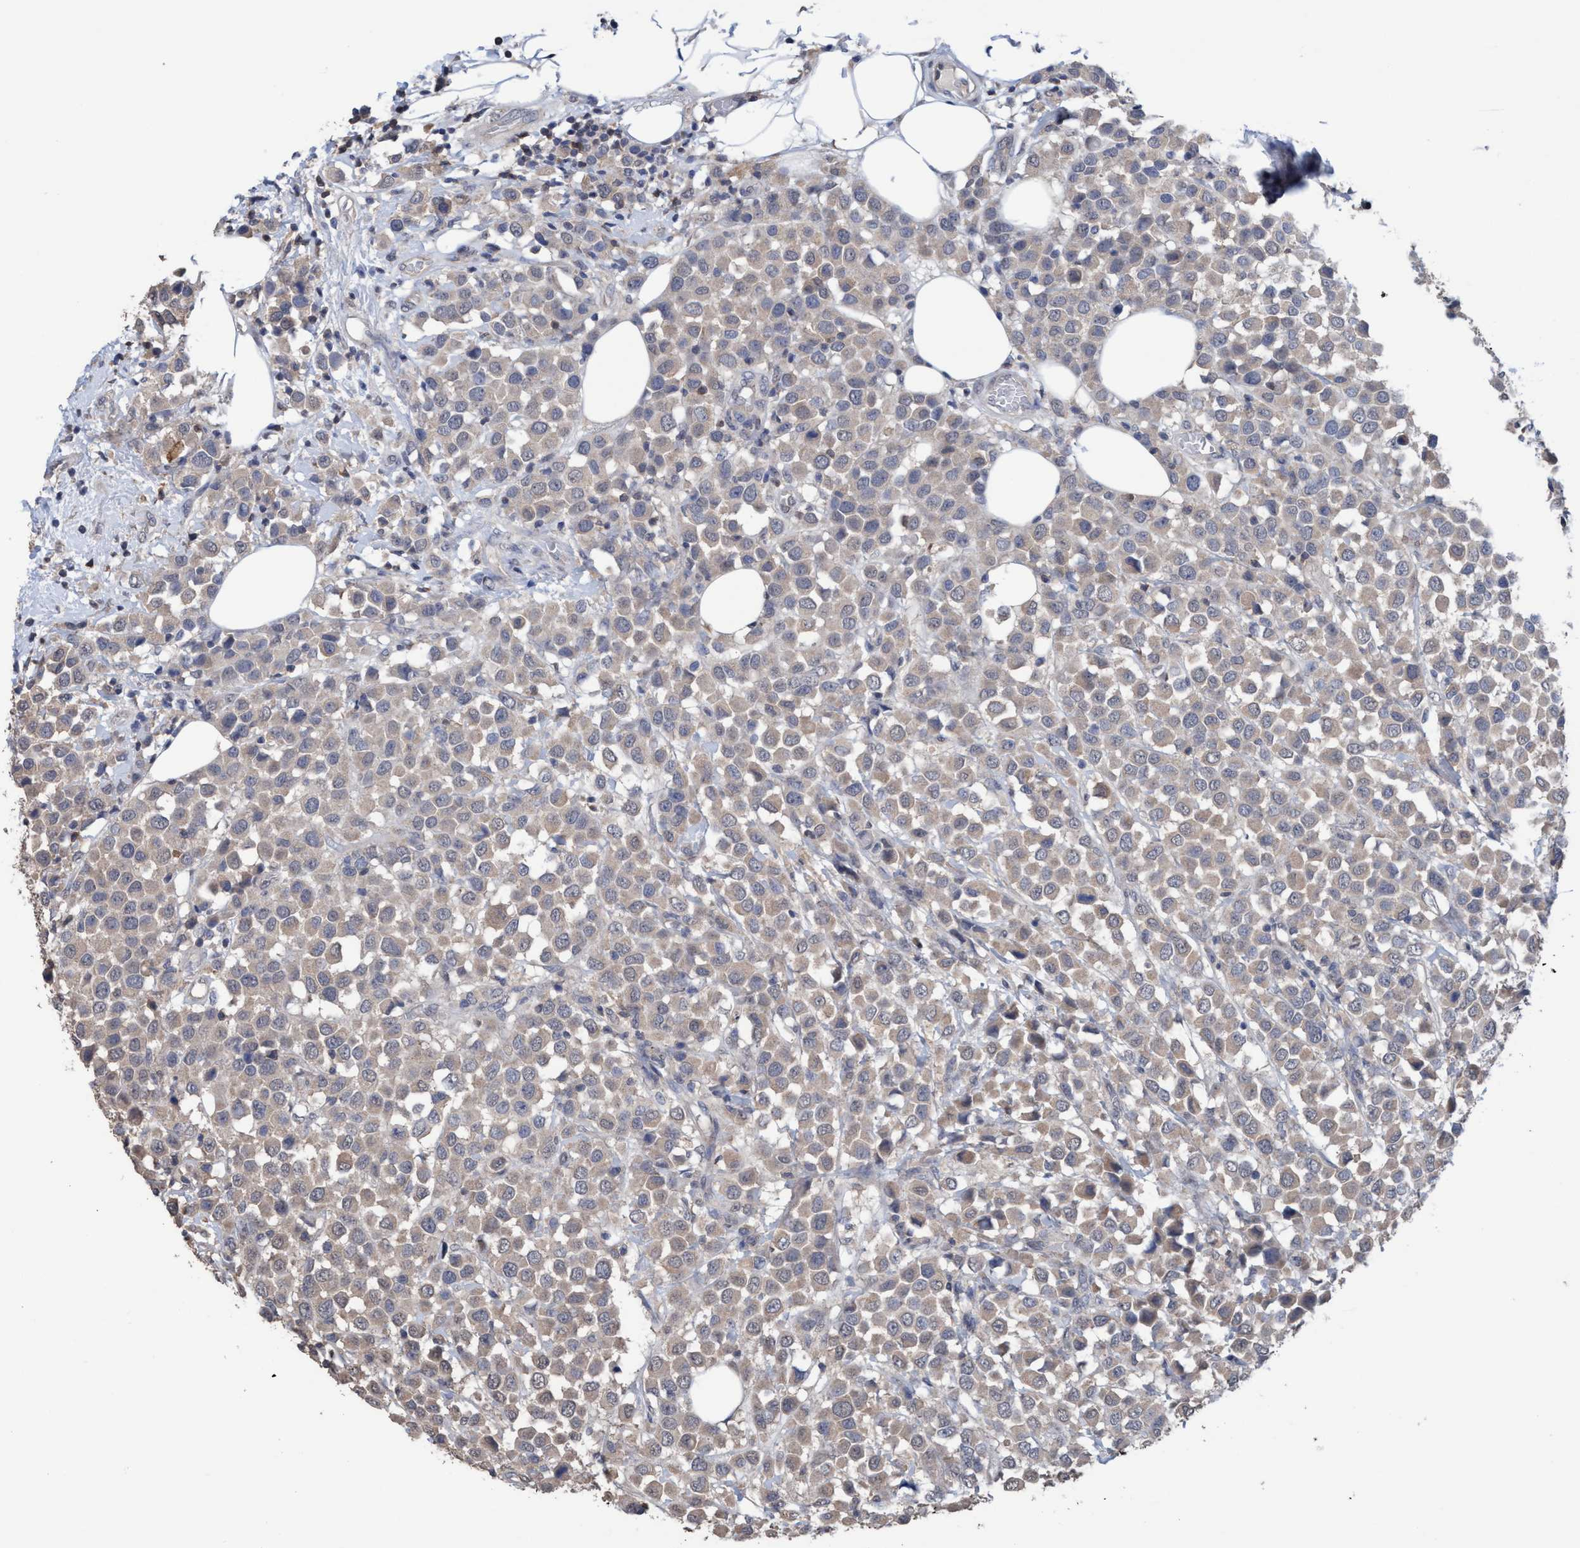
{"staining": {"intensity": "weak", "quantity": "<25%", "location": "cytoplasmic/membranous"}, "tissue": "breast cancer", "cell_type": "Tumor cells", "image_type": "cancer", "snomed": [{"axis": "morphology", "description": "Duct carcinoma"}, {"axis": "topography", "description": "Breast"}], "caption": "Tumor cells show no significant expression in breast cancer (invasive ductal carcinoma). (DAB (3,3'-diaminobenzidine) immunohistochemistry, high magnification).", "gene": "GLOD4", "patient": {"sex": "female", "age": 61}}